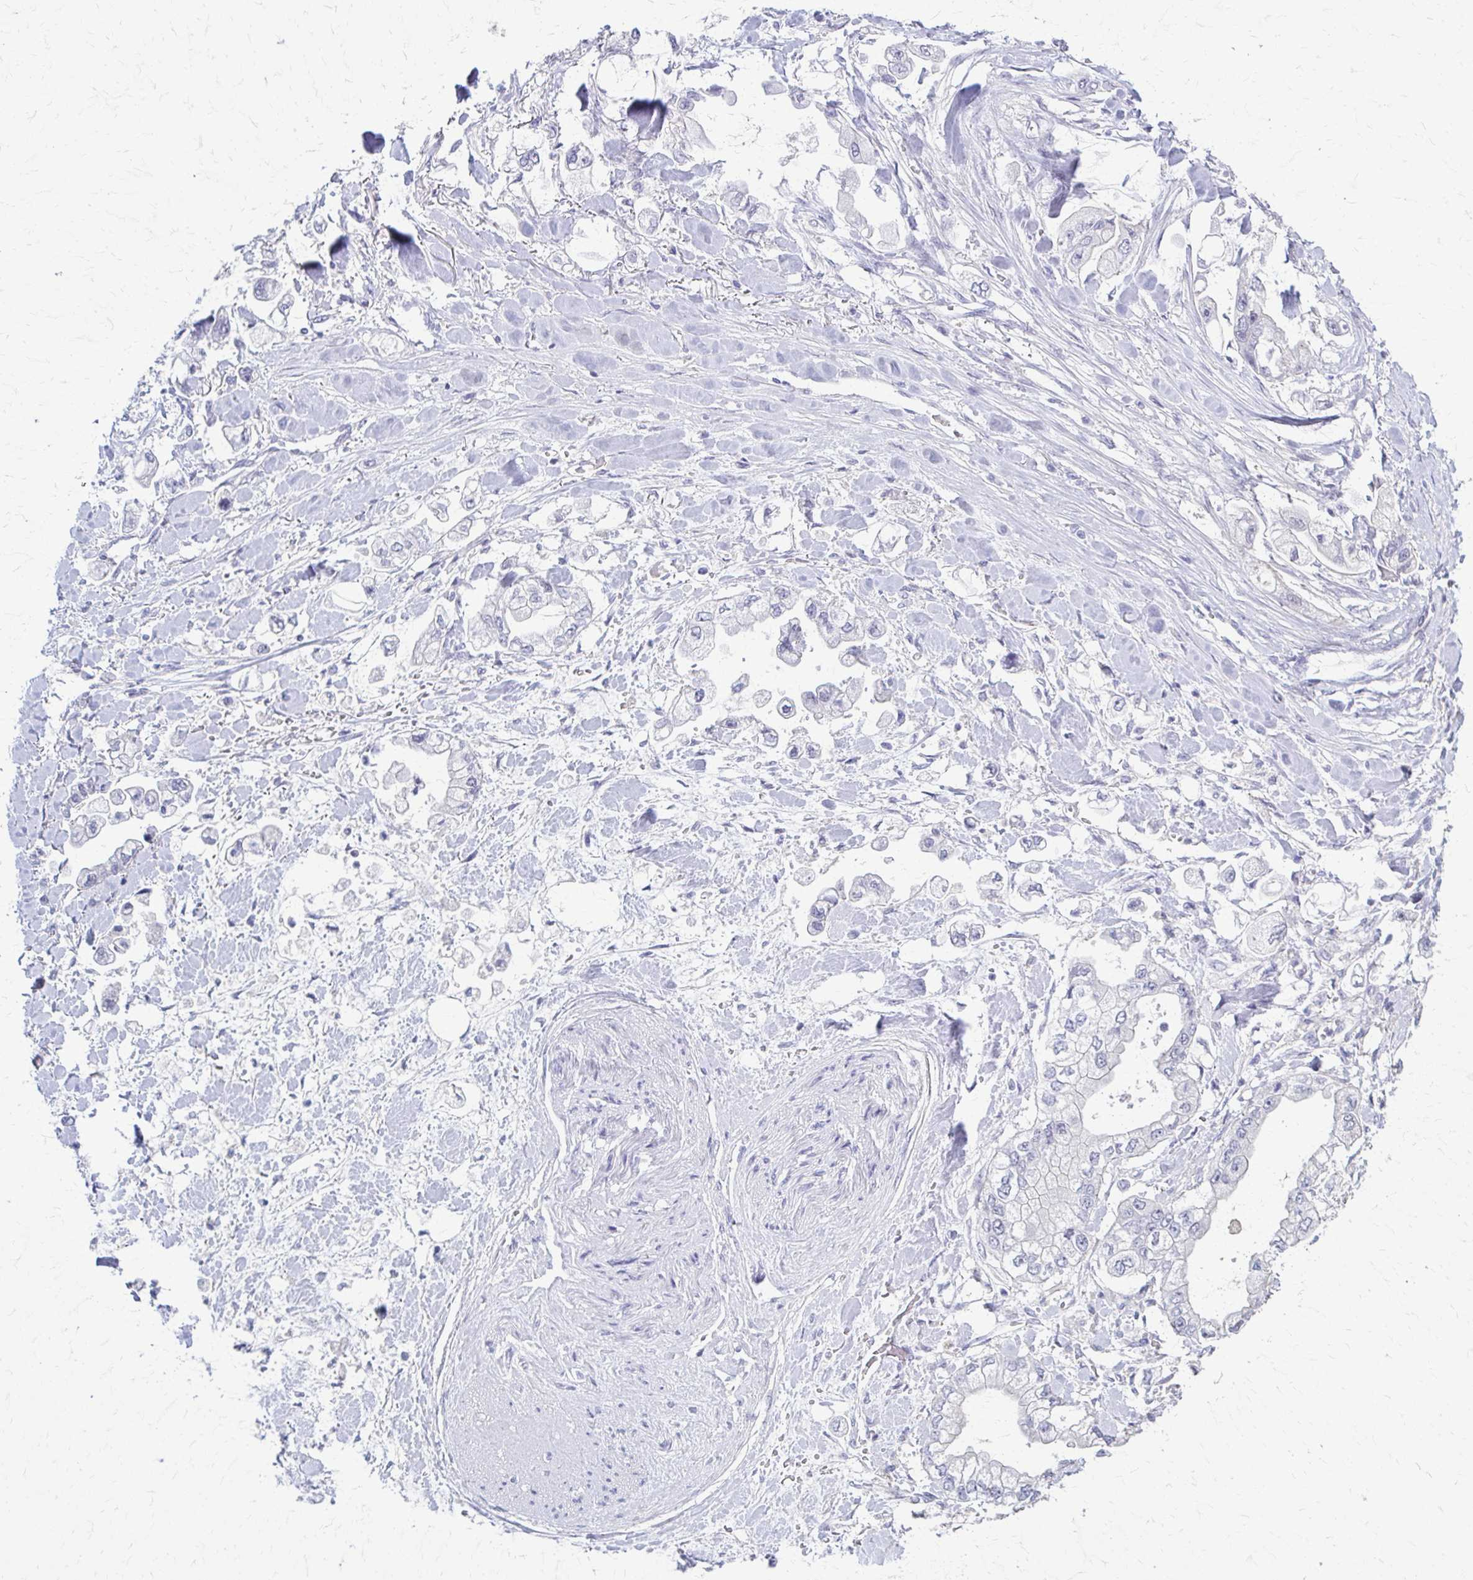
{"staining": {"intensity": "negative", "quantity": "none", "location": "none"}, "tissue": "stomach cancer", "cell_type": "Tumor cells", "image_type": "cancer", "snomed": [{"axis": "morphology", "description": "Adenocarcinoma, NOS"}, {"axis": "topography", "description": "Stomach"}], "caption": "Tumor cells are negative for protein expression in human adenocarcinoma (stomach). (Stains: DAB immunohistochemistry with hematoxylin counter stain, Microscopy: brightfield microscopy at high magnification).", "gene": "RHOBTB2", "patient": {"sex": "male", "age": 62}}